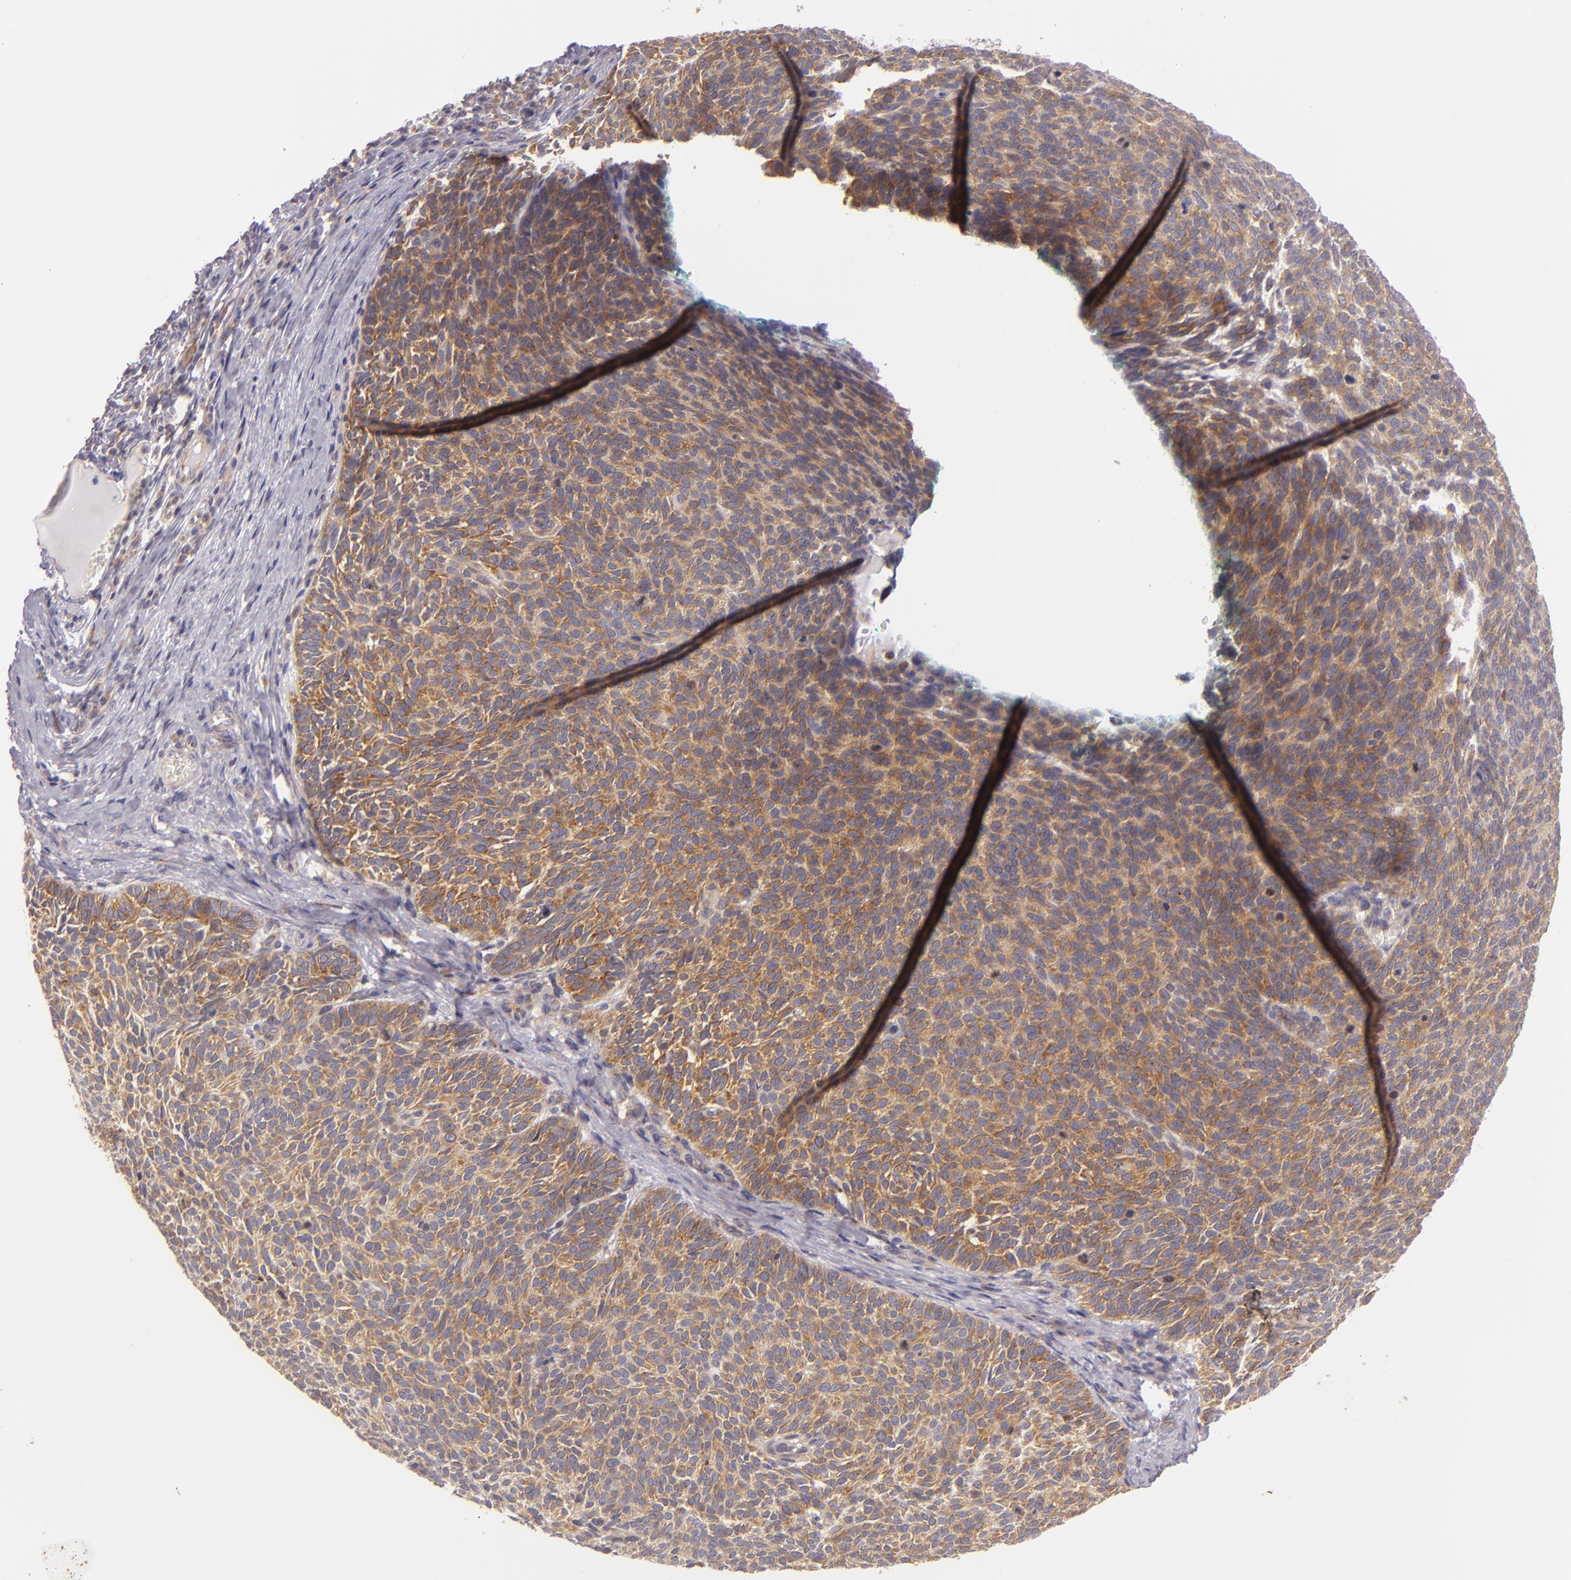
{"staining": {"intensity": "moderate", "quantity": ">75%", "location": "cytoplasmic/membranous"}, "tissue": "skin cancer", "cell_type": "Tumor cells", "image_type": "cancer", "snomed": [{"axis": "morphology", "description": "Basal cell carcinoma"}, {"axis": "topography", "description": "Skin"}], "caption": "Immunohistochemistry histopathology image of skin cancer (basal cell carcinoma) stained for a protein (brown), which shows medium levels of moderate cytoplasmic/membranous expression in approximately >75% of tumor cells.", "gene": "UPF3B", "patient": {"sex": "male", "age": 63}}